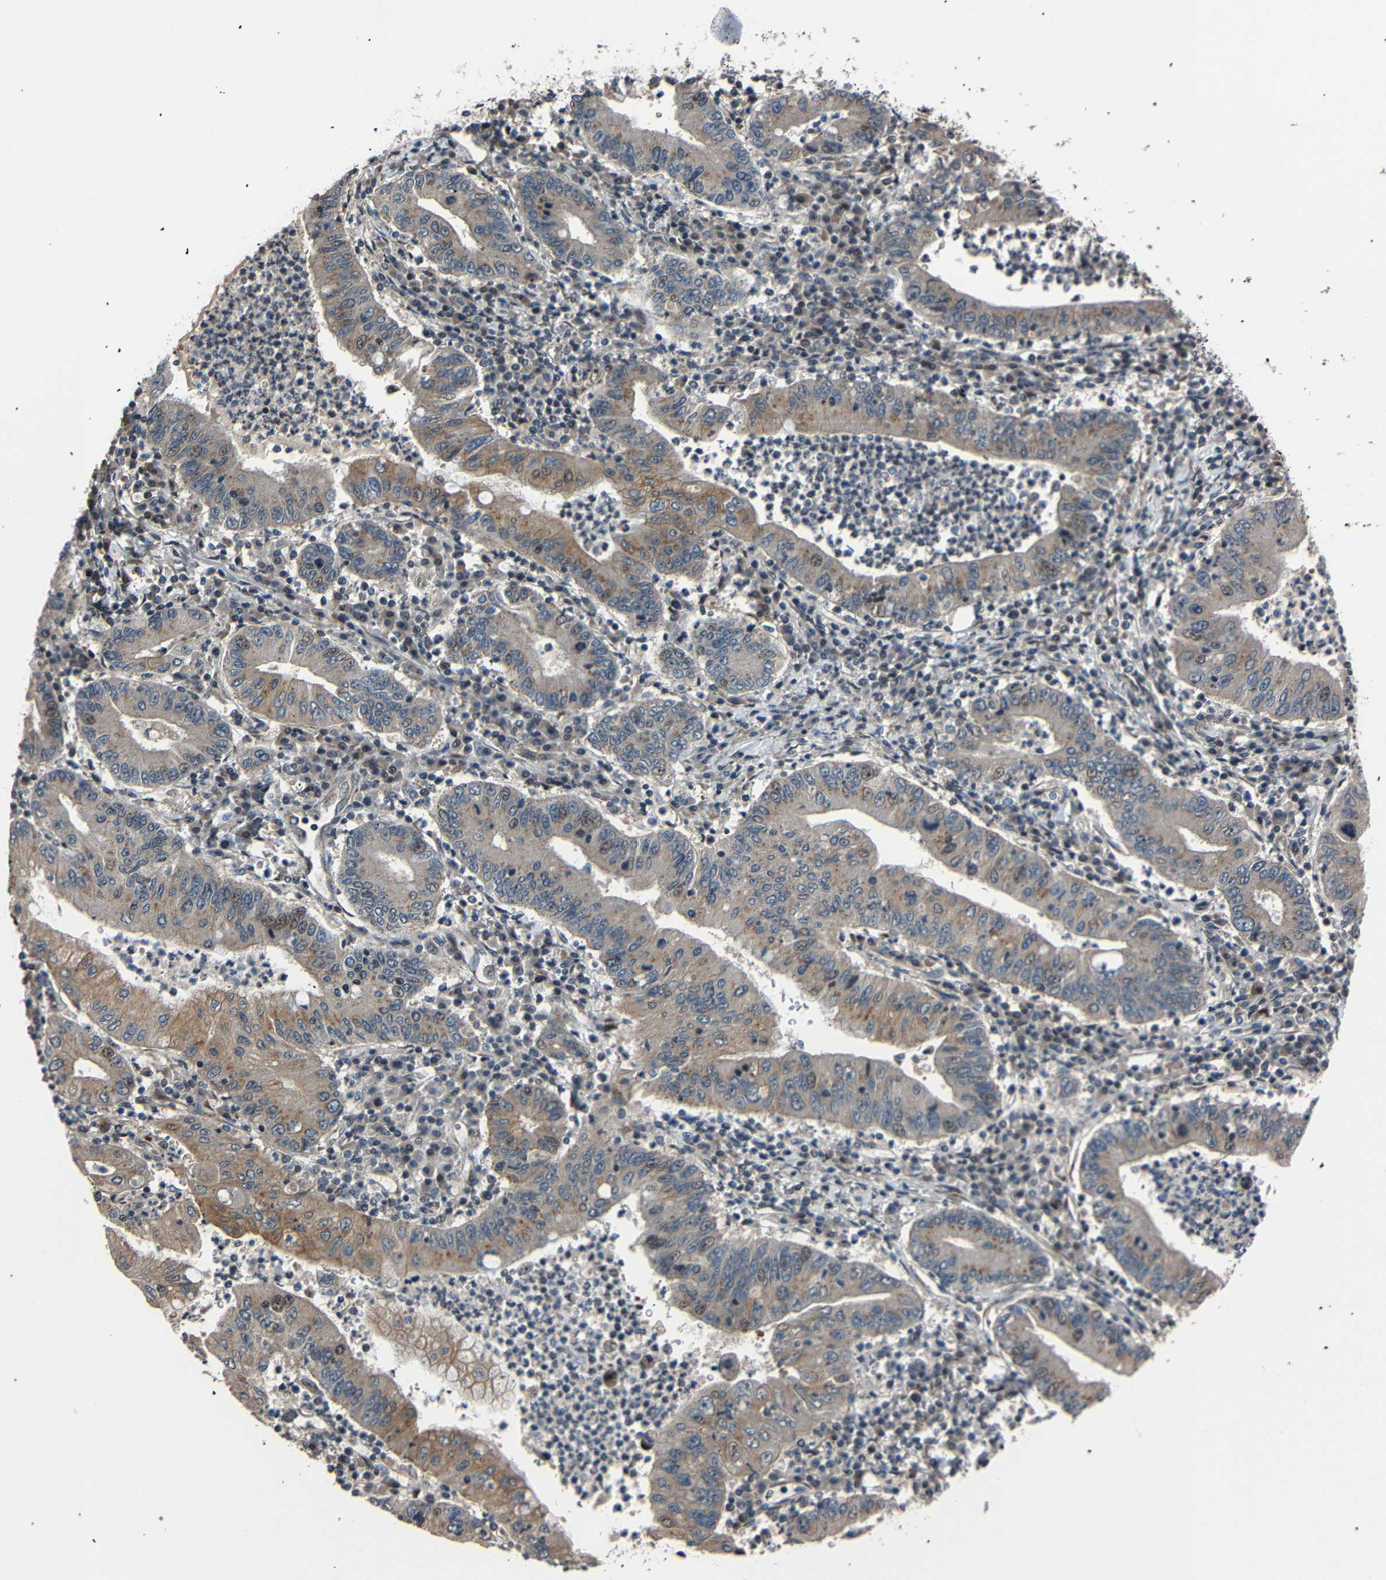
{"staining": {"intensity": "weak", "quantity": ">75%", "location": "cytoplasmic/membranous,nuclear"}, "tissue": "stomach cancer", "cell_type": "Tumor cells", "image_type": "cancer", "snomed": [{"axis": "morphology", "description": "Normal tissue, NOS"}, {"axis": "morphology", "description": "Adenocarcinoma, NOS"}, {"axis": "topography", "description": "Esophagus"}, {"axis": "topography", "description": "Stomach, upper"}, {"axis": "topography", "description": "Peripheral nerve tissue"}], "caption": "An IHC image of tumor tissue is shown. Protein staining in brown labels weak cytoplasmic/membranous and nuclear positivity in adenocarcinoma (stomach) within tumor cells.", "gene": "AKAP9", "patient": {"sex": "male", "age": 62}}